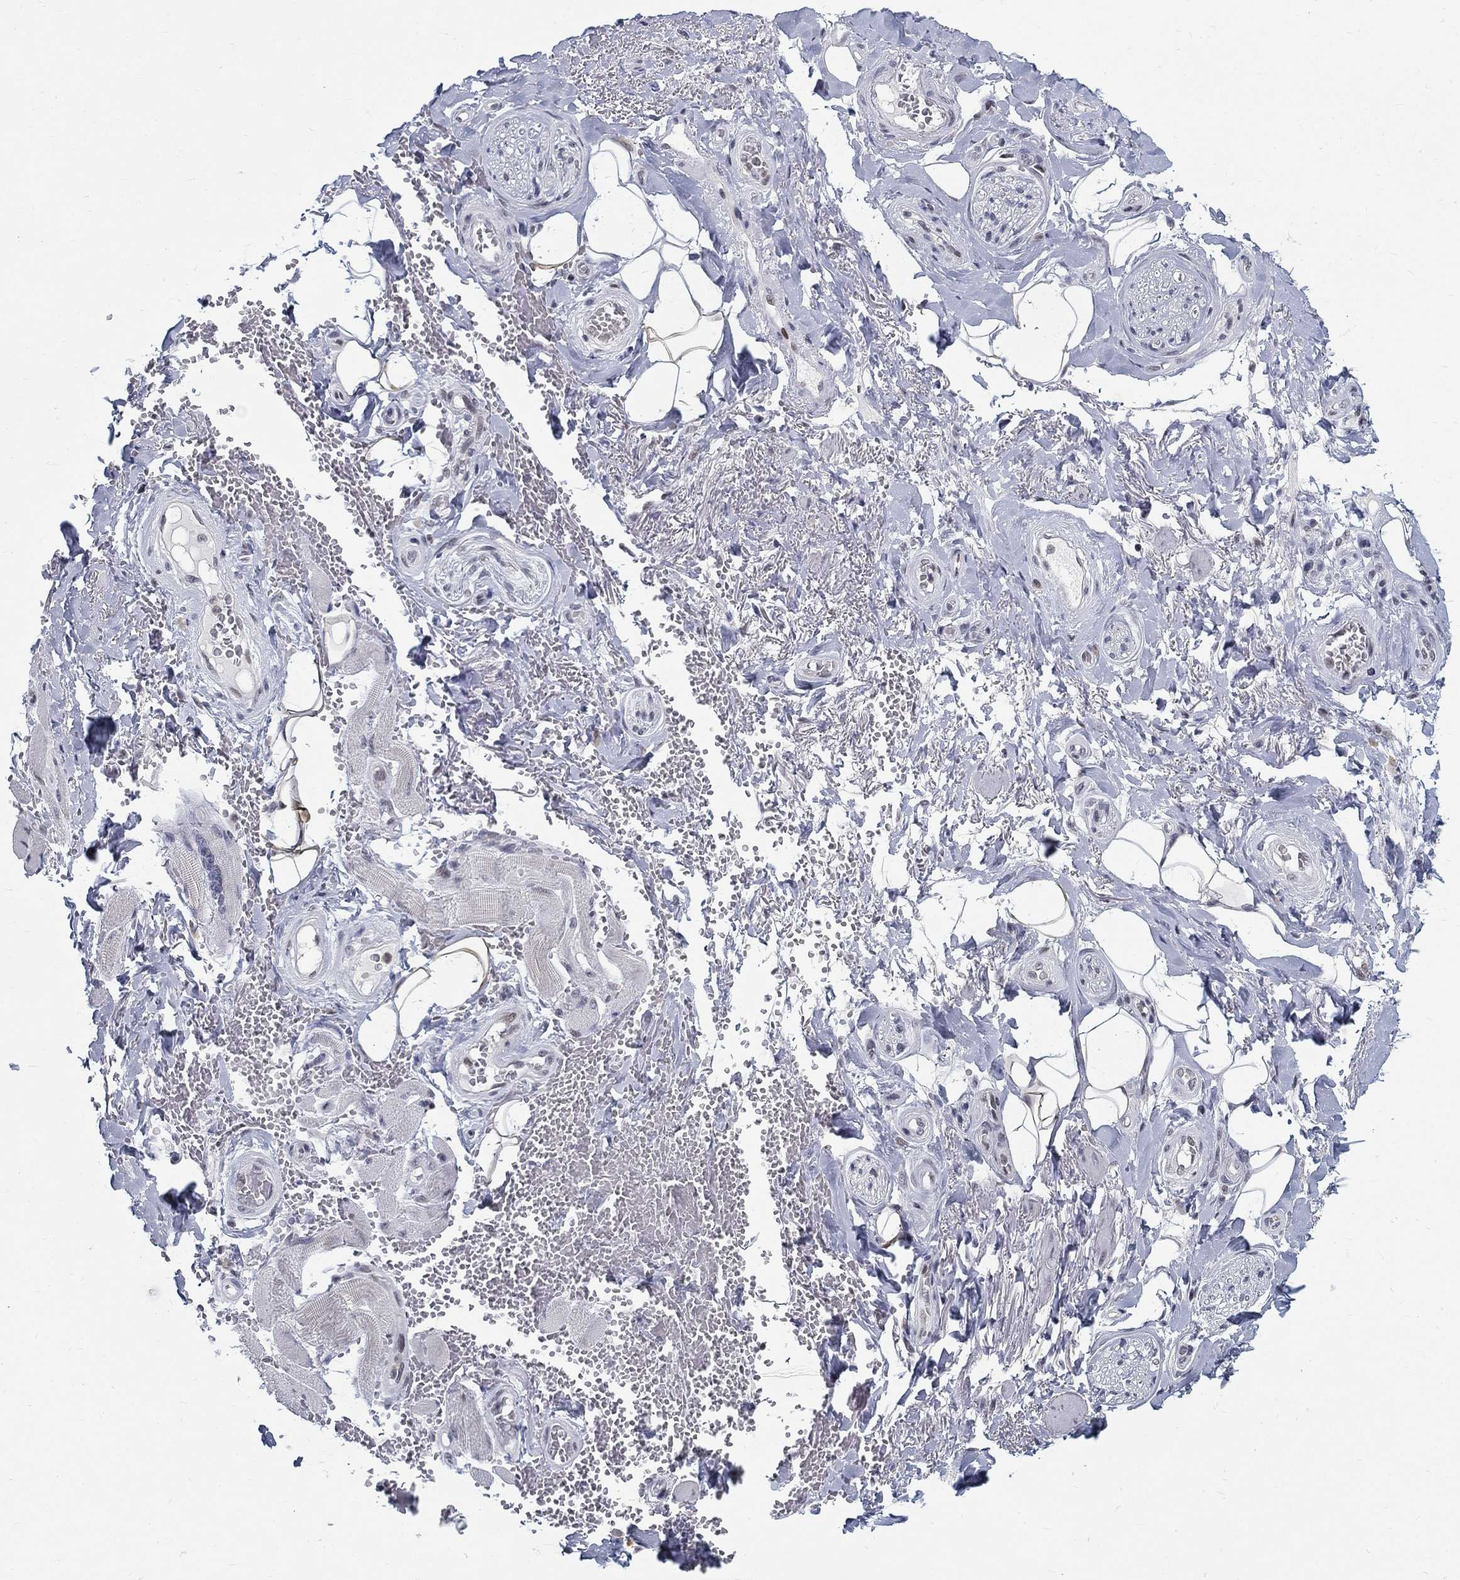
{"staining": {"intensity": "negative", "quantity": "none", "location": "none"}, "tissue": "adipose tissue", "cell_type": "Adipocytes", "image_type": "normal", "snomed": [{"axis": "morphology", "description": "Normal tissue, NOS"}, {"axis": "topography", "description": "Anal"}, {"axis": "topography", "description": "Peripheral nerve tissue"}], "caption": "The image reveals no staining of adipocytes in benign adipose tissue. (Immunohistochemistry, brightfield microscopy, high magnification).", "gene": "BHLHE22", "patient": {"sex": "male", "age": 53}}